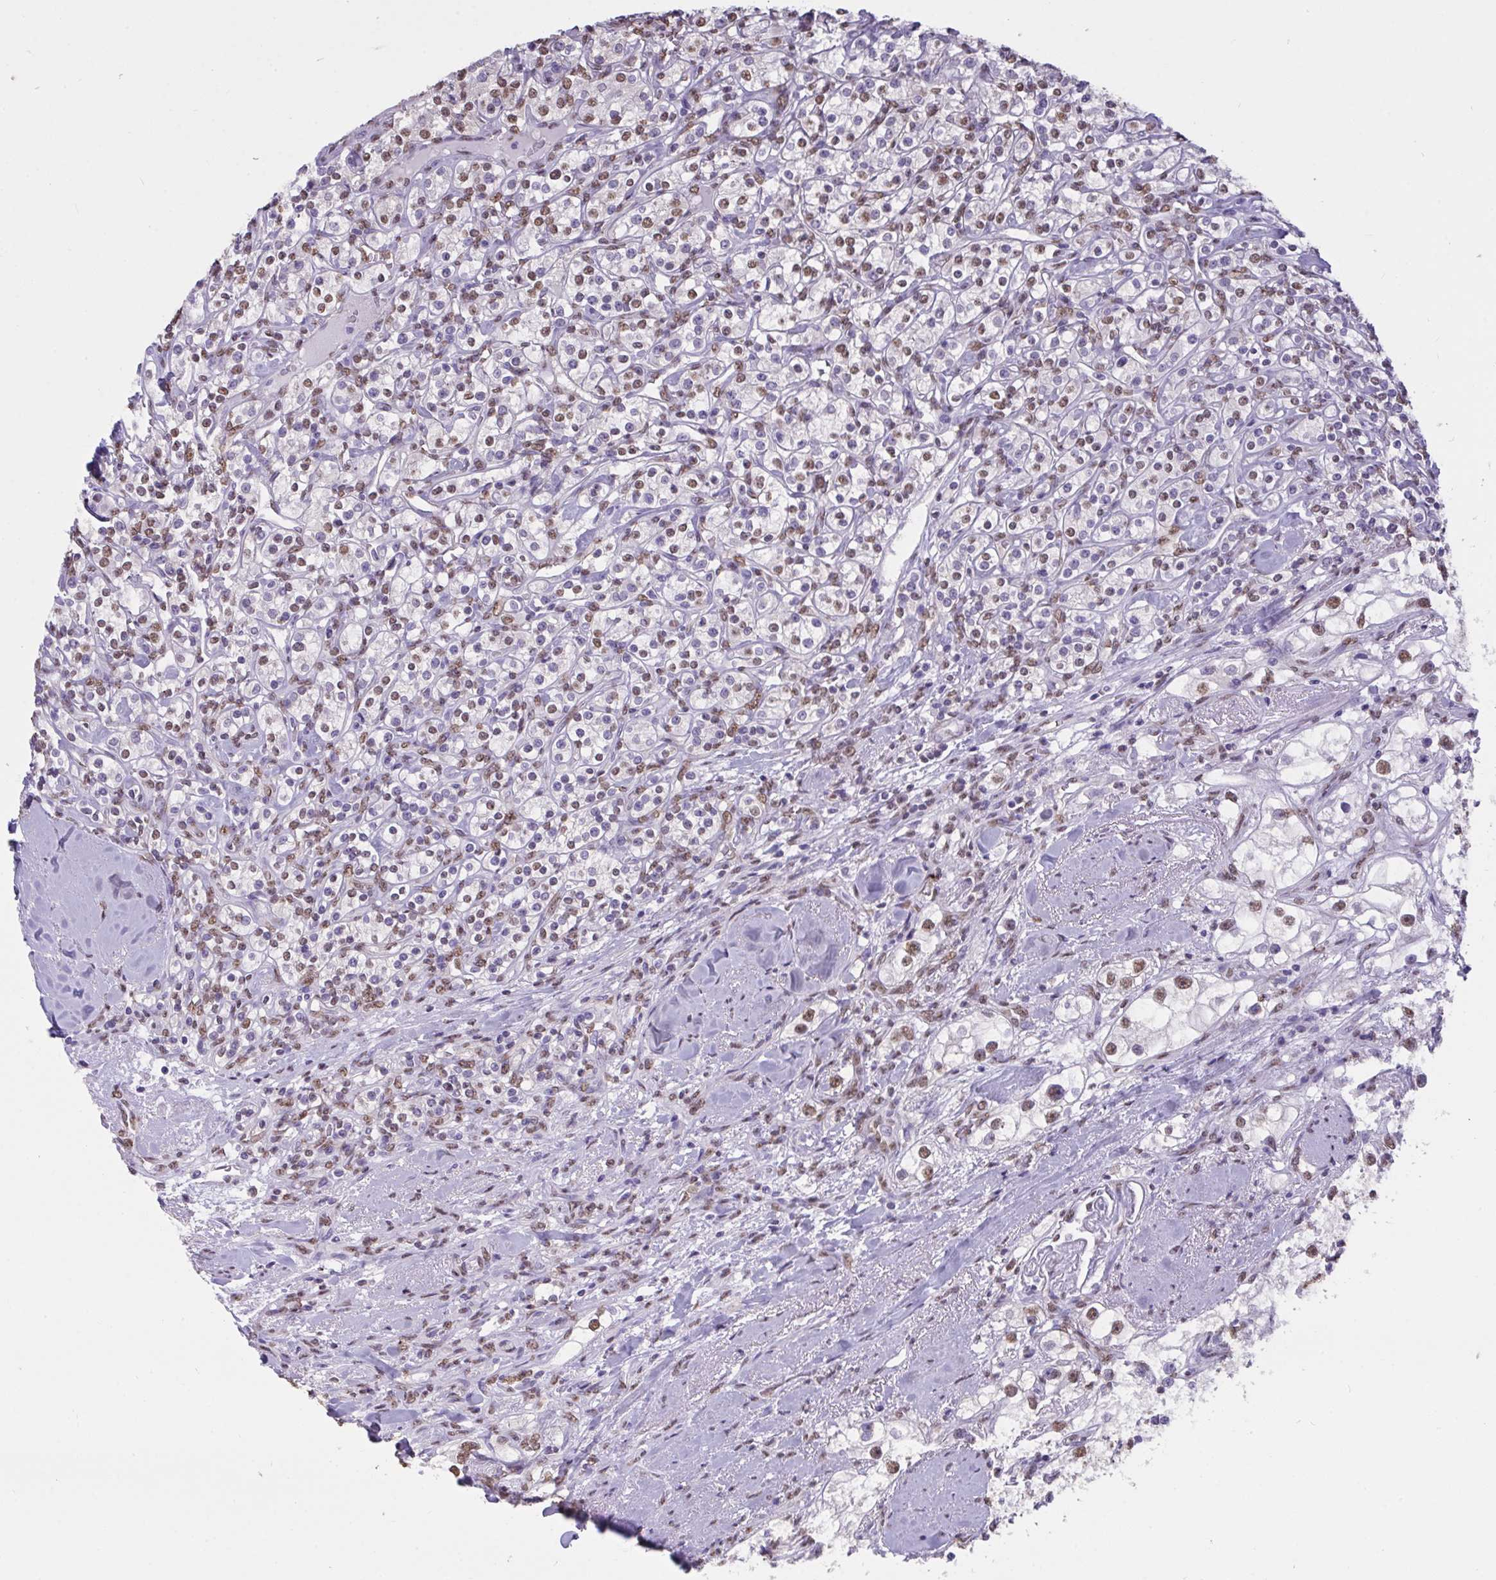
{"staining": {"intensity": "moderate", "quantity": "25%-75%", "location": "nuclear"}, "tissue": "renal cancer", "cell_type": "Tumor cells", "image_type": "cancer", "snomed": [{"axis": "morphology", "description": "Adenocarcinoma, NOS"}, {"axis": "topography", "description": "Kidney"}], "caption": "DAB immunohistochemical staining of adenocarcinoma (renal) exhibits moderate nuclear protein expression in approximately 25%-75% of tumor cells.", "gene": "SEMA6B", "patient": {"sex": "male", "age": 77}}